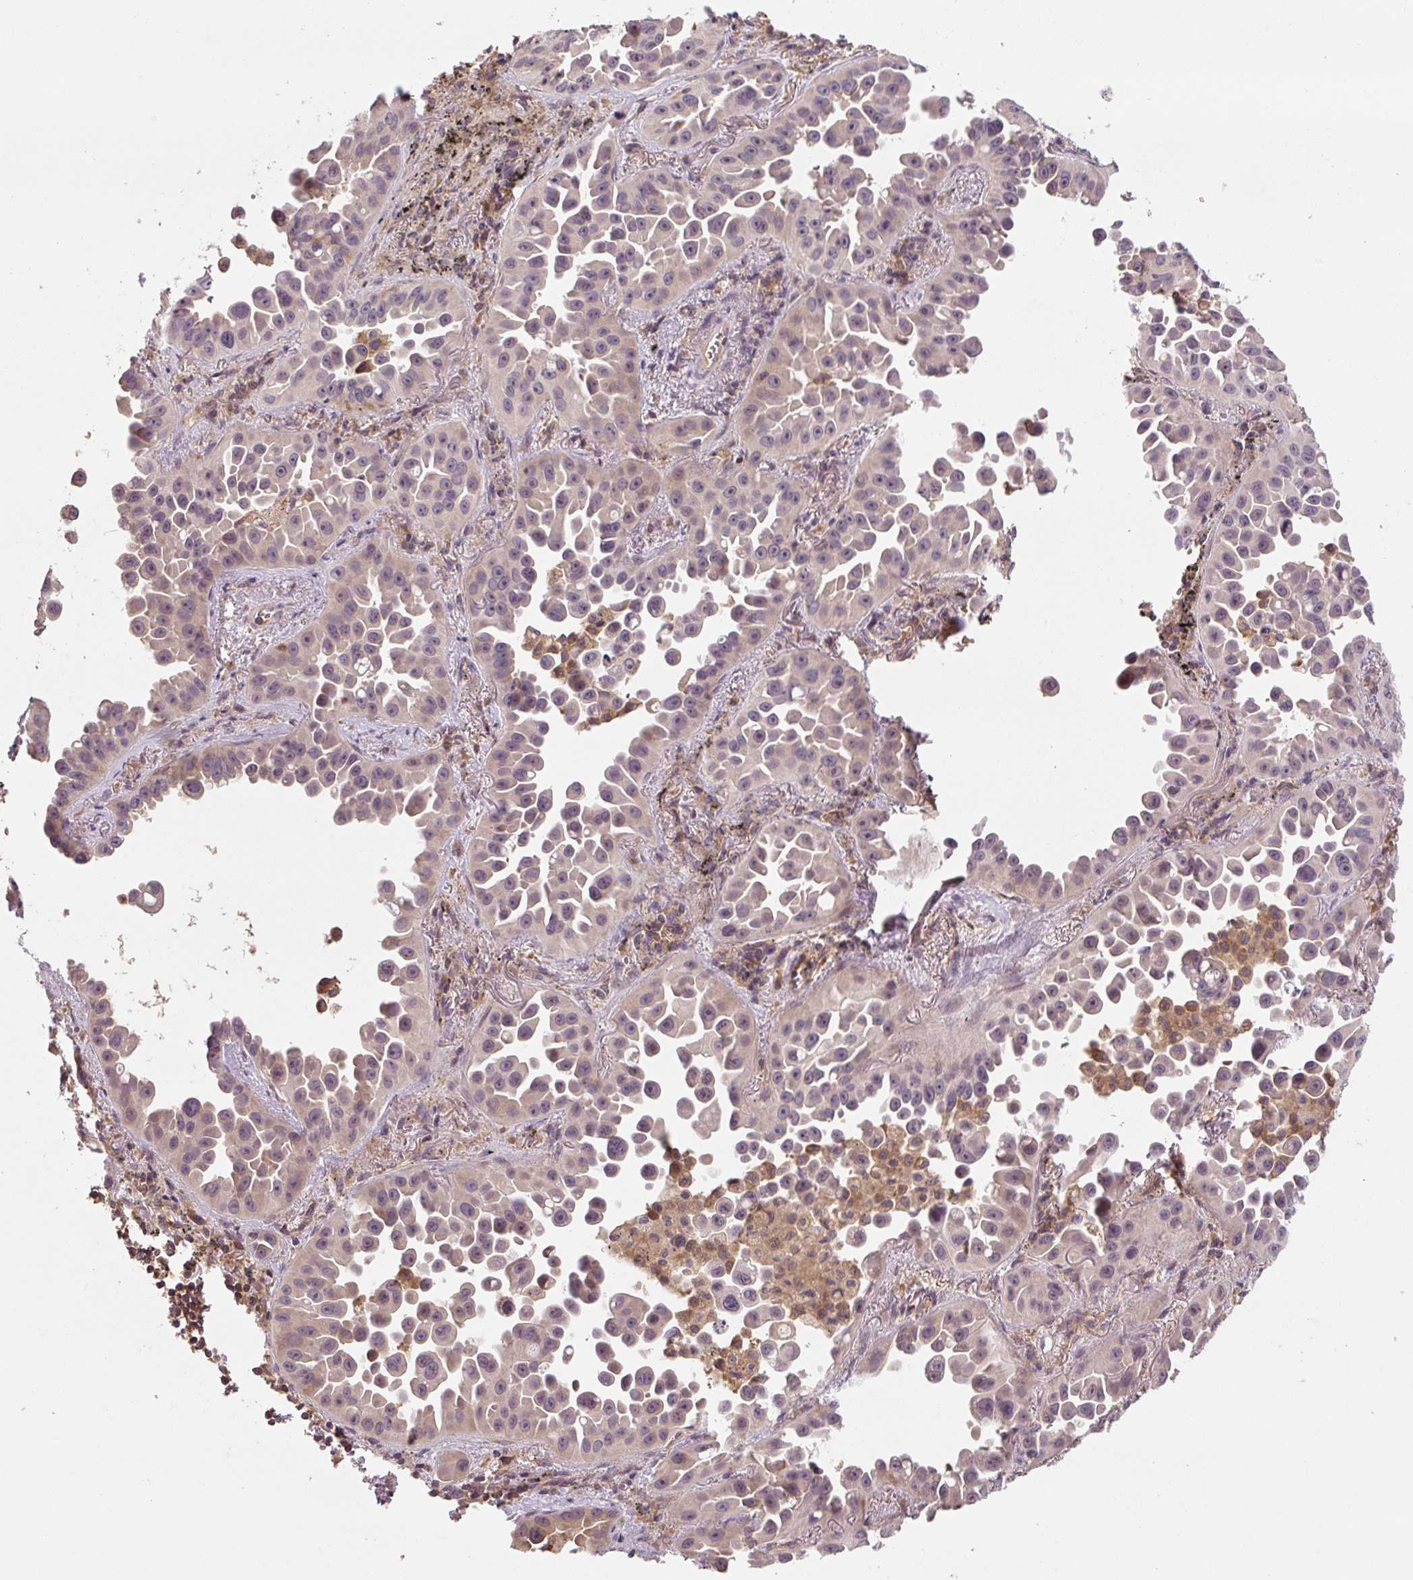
{"staining": {"intensity": "negative", "quantity": "none", "location": "none"}, "tissue": "lung cancer", "cell_type": "Tumor cells", "image_type": "cancer", "snomed": [{"axis": "morphology", "description": "Adenocarcinoma, NOS"}, {"axis": "topography", "description": "Lung"}], "caption": "Tumor cells are negative for brown protein staining in adenocarcinoma (lung).", "gene": "C2orf73", "patient": {"sex": "male", "age": 68}}